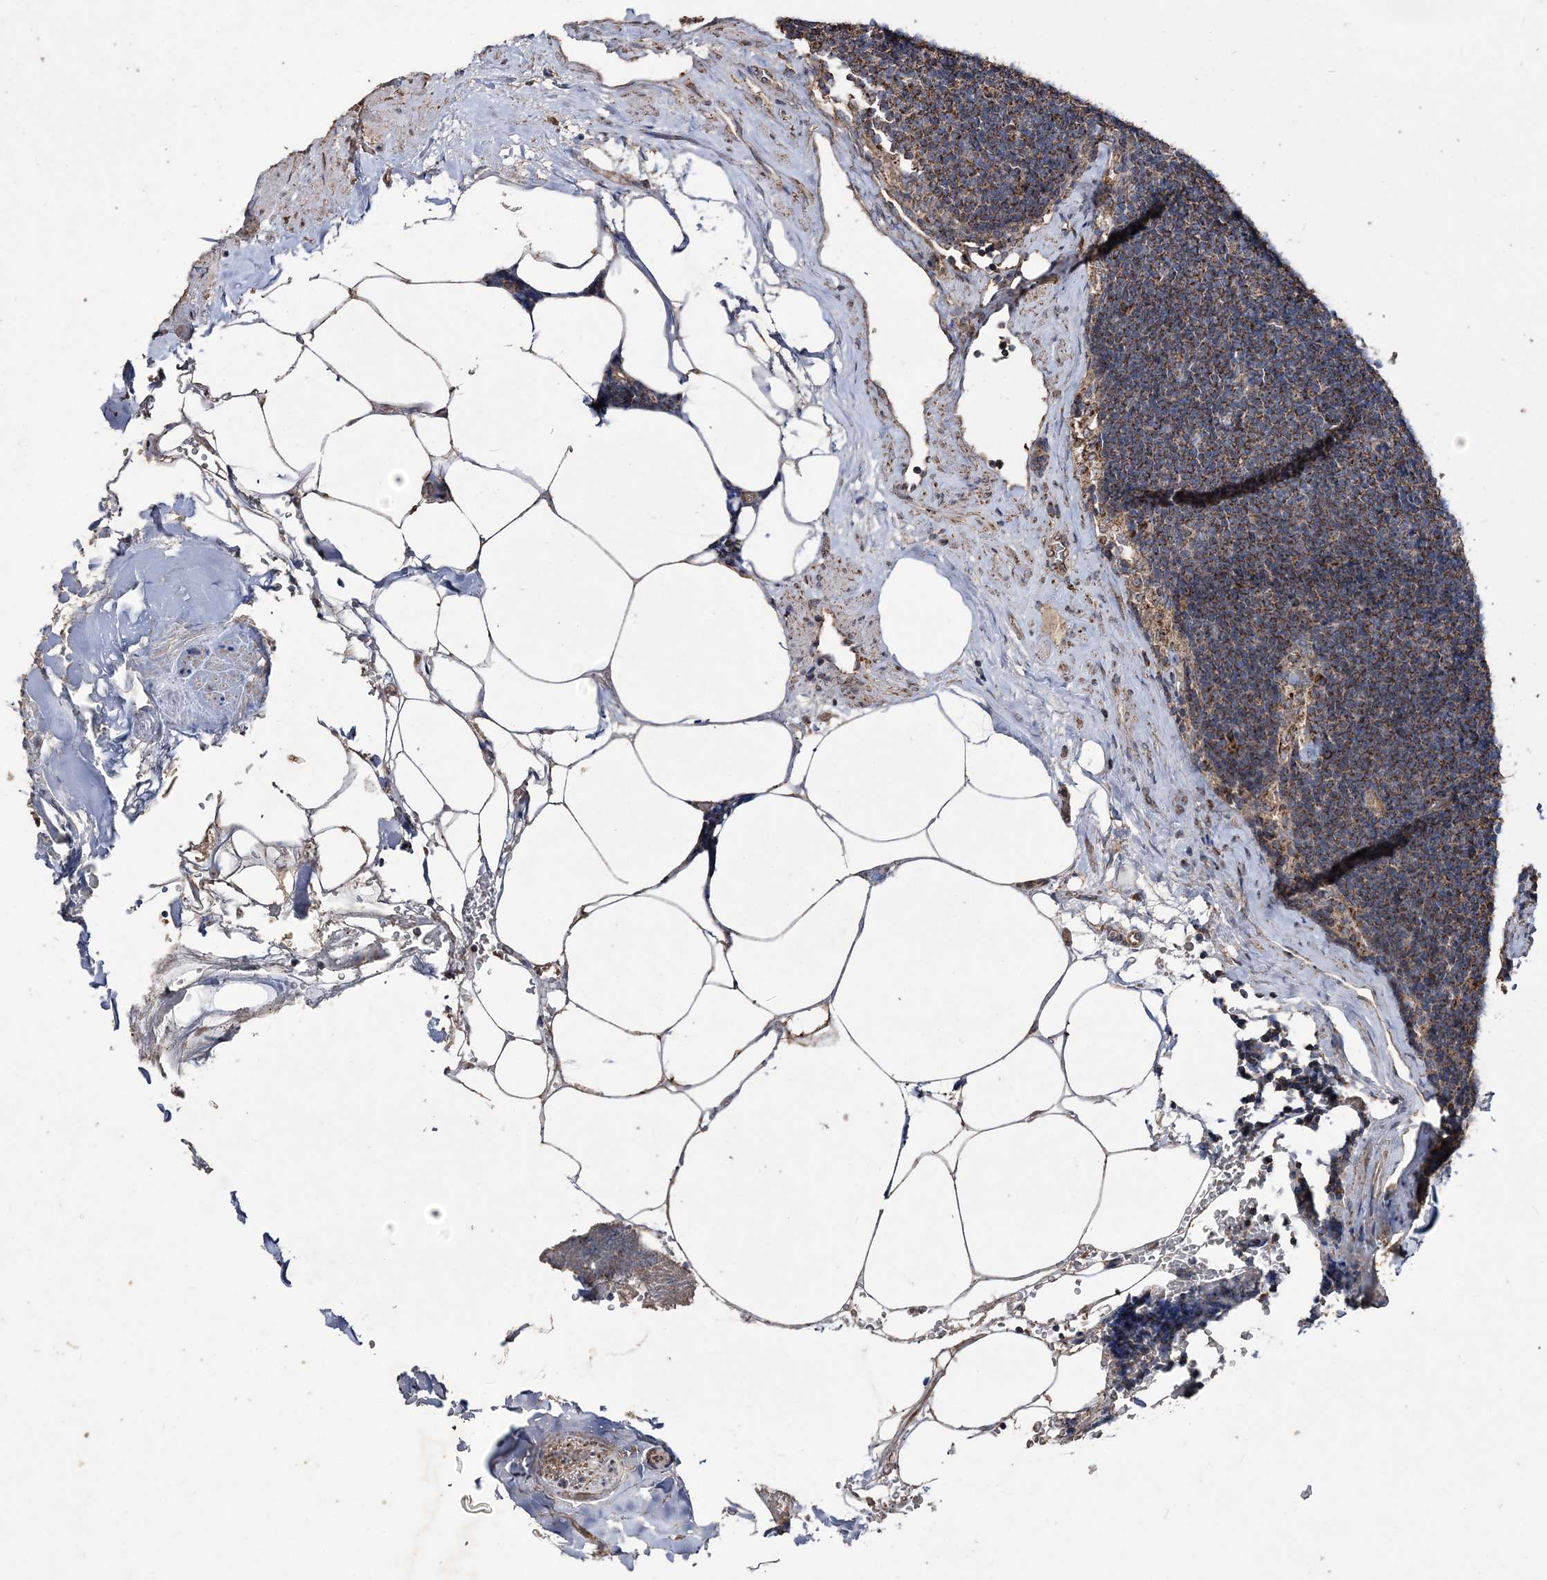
{"staining": {"intensity": "moderate", "quantity": ">75%", "location": "cytoplasmic/membranous"}, "tissue": "lymph node", "cell_type": "Non-germinal center cells", "image_type": "normal", "snomed": [{"axis": "morphology", "description": "Normal tissue, NOS"}, {"axis": "topography", "description": "Lymph node"}], "caption": "This is a micrograph of immunohistochemistry (IHC) staining of benign lymph node, which shows moderate expression in the cytoplasmic/membranous of non-germinal center cells.", "gene": "POC5", "patient": {"sex": "male", "age": 63}}